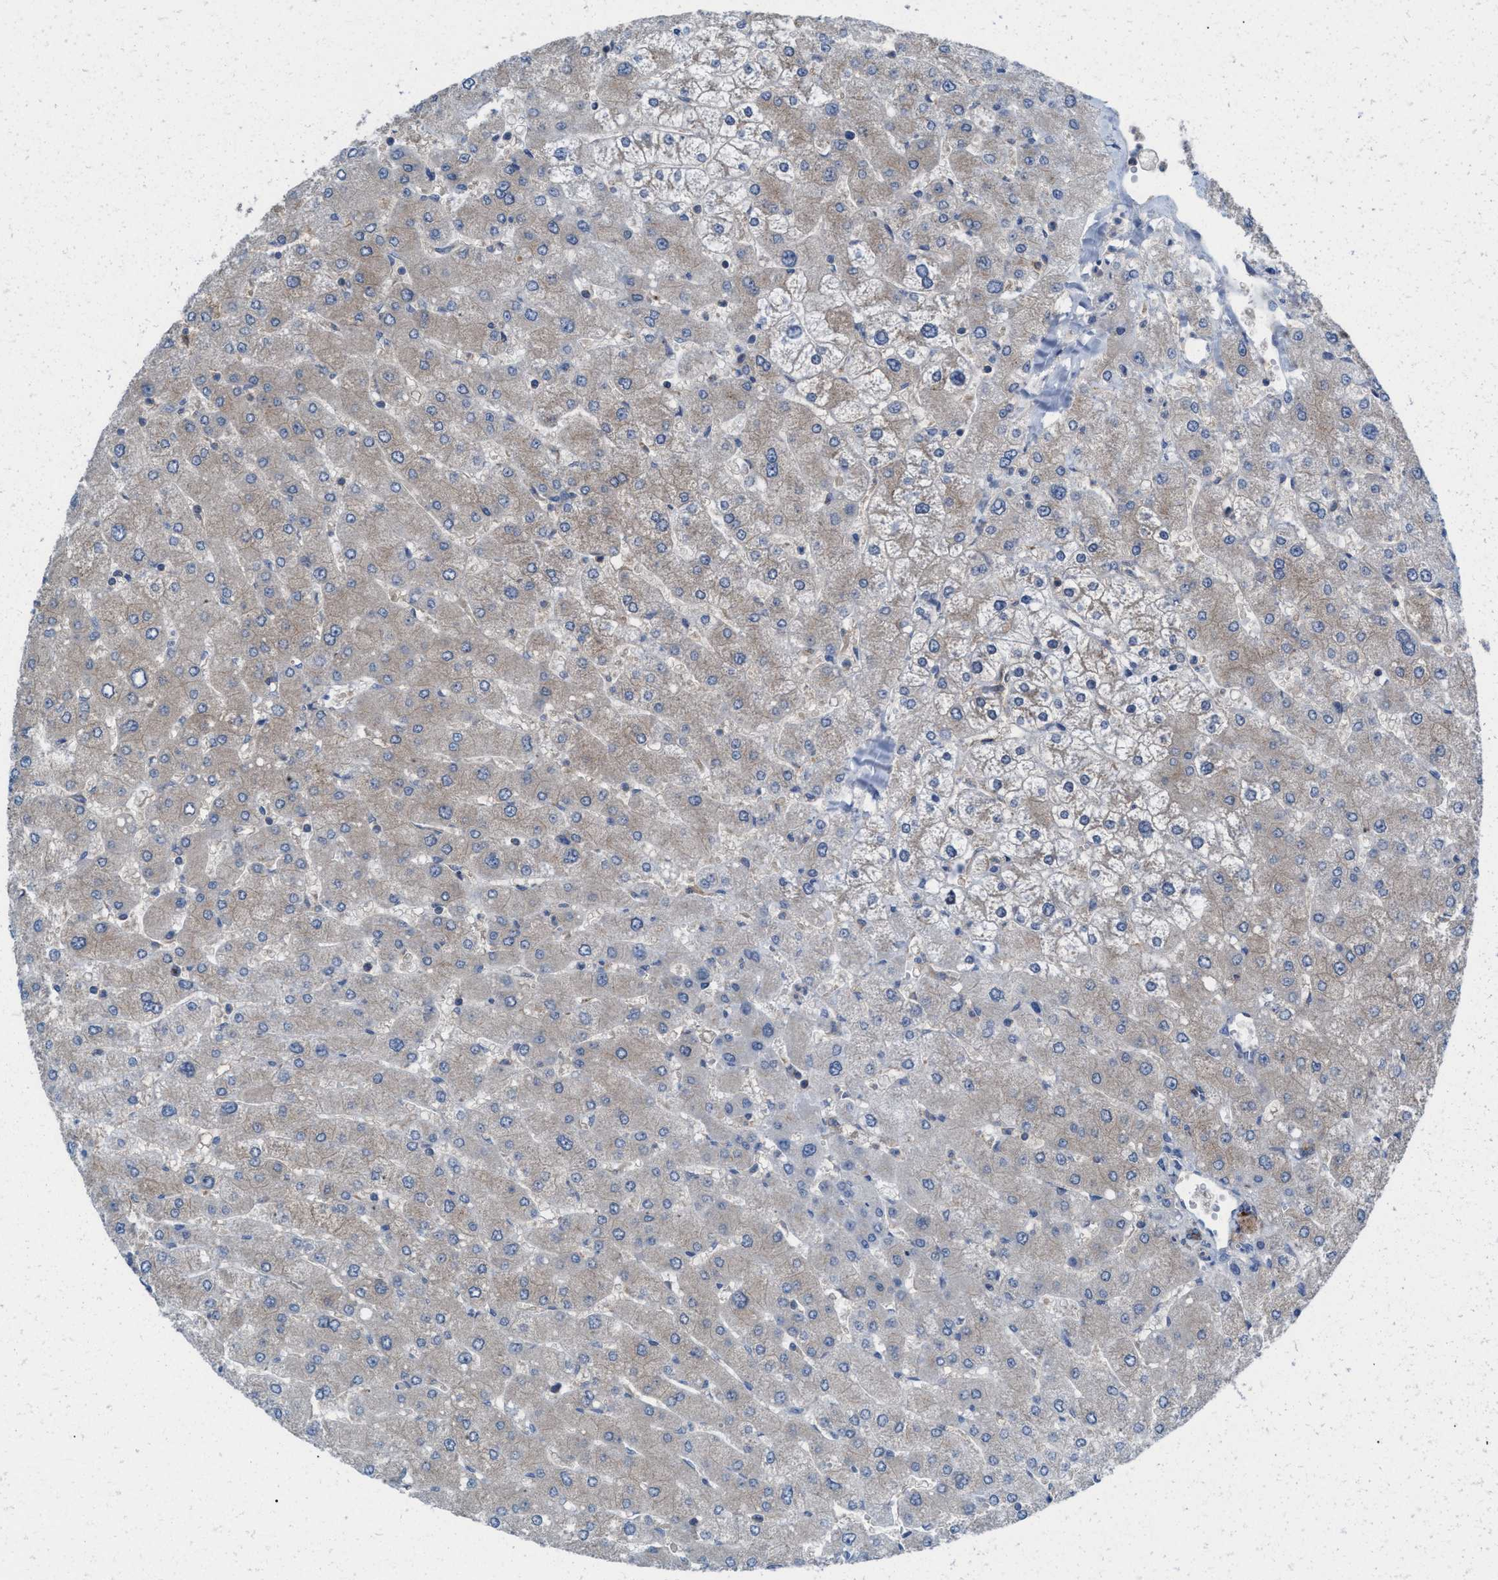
{"staining": {"intensity": "weak", "quantity": "25%-75%", "location": "cytoplasmic/membranous"}, "tissue": "liver", "cell_type": "Cholangiocytes", "image_type": "normal", "snomed": [{"axis": "morphology", "description": "Normal tissue, NOS"}, {"axis": "topography", "description": "Liver"}], "caption": "Liver was stained to show a protein in brown. There is low levels of weak cytoplasmic/membranous positivity in approximately 25%-75% of cholangiocytes. Nuclei are stained in blue.", "gene": "MRM1", "patient": {"sex": "male", "age": 55}}